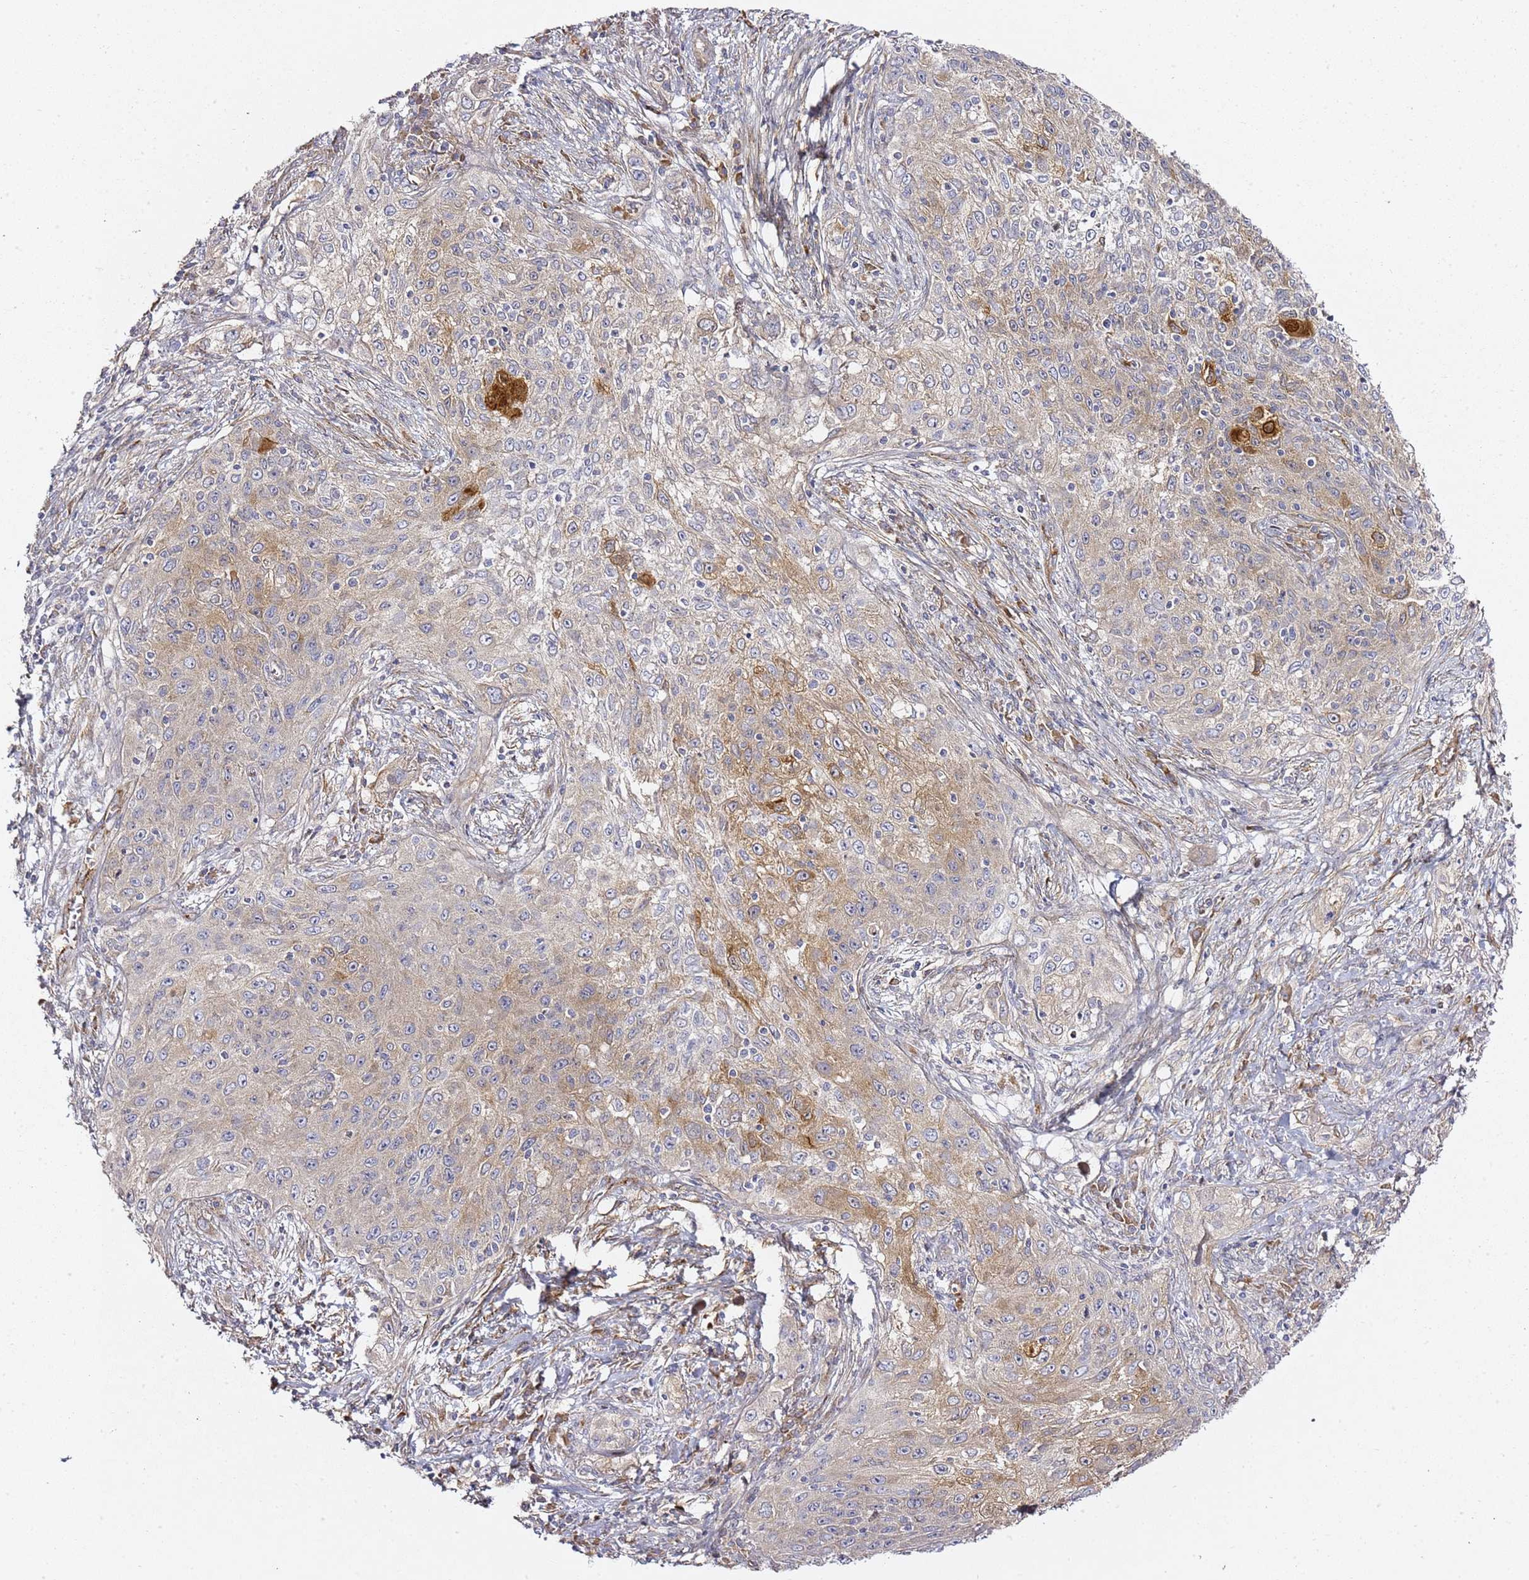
{"staining": {"intensity": "moderate", "quantity": "<25%", "location": "cytoplasmic/membranous"}, "tissue": "lung cancer", "cell_type": "Tumor cells", "image_type": "cancer", "snomed": [{"axis": "morphology", "description": "Squamous cell carcinoma, NOS"}, {"axis": "topography", "description": "Lung"}], "caption": "Tumor cells reveal moderate cytoplasmic/membranous positivity in approximately <25% of cells in lung cancer.", "gene": "EPS8L1", "patient": {"sex": "female", "age": 69}}